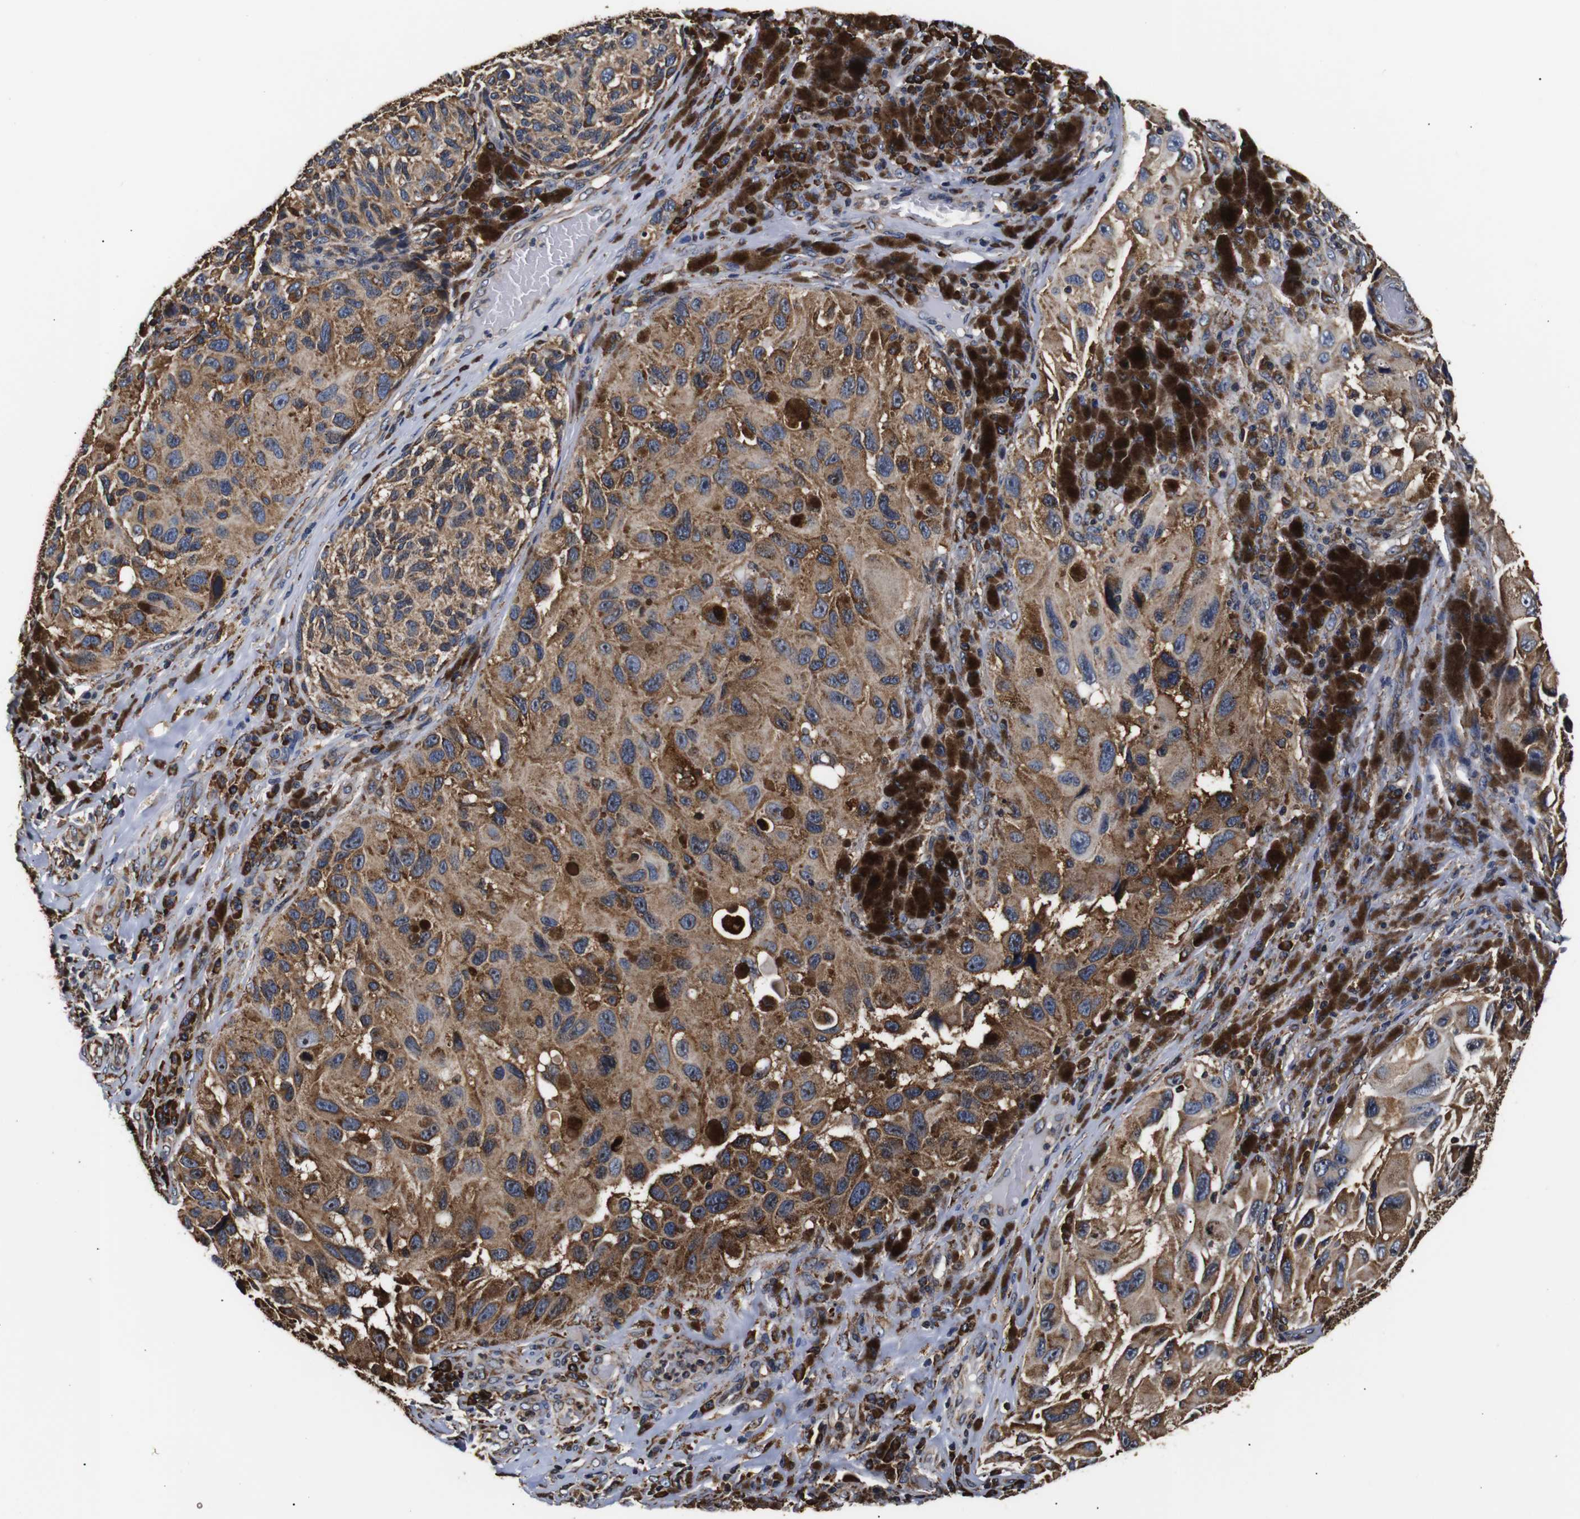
{"staining": {"intensity": "moderate", "quantity": ">75%", "location": "cytoplasmic/membranous"}, "tissue": "melanoma", "cell_type": "Tumor cells", "image_type": "cancer", "snomed": [{"axis": "morphology", "description": "Malignant melanoma, NOS"}, {"axis": "topography", "description": "Skin"}], "caption": "Melanoma tissue reveals moderate cytoplasmic/membranous staining in approximately >75% of tumor cells, visualized by immunohistochemistry.", "gene": "HHIP", "patient": {"sex": "female", "age": 73}}